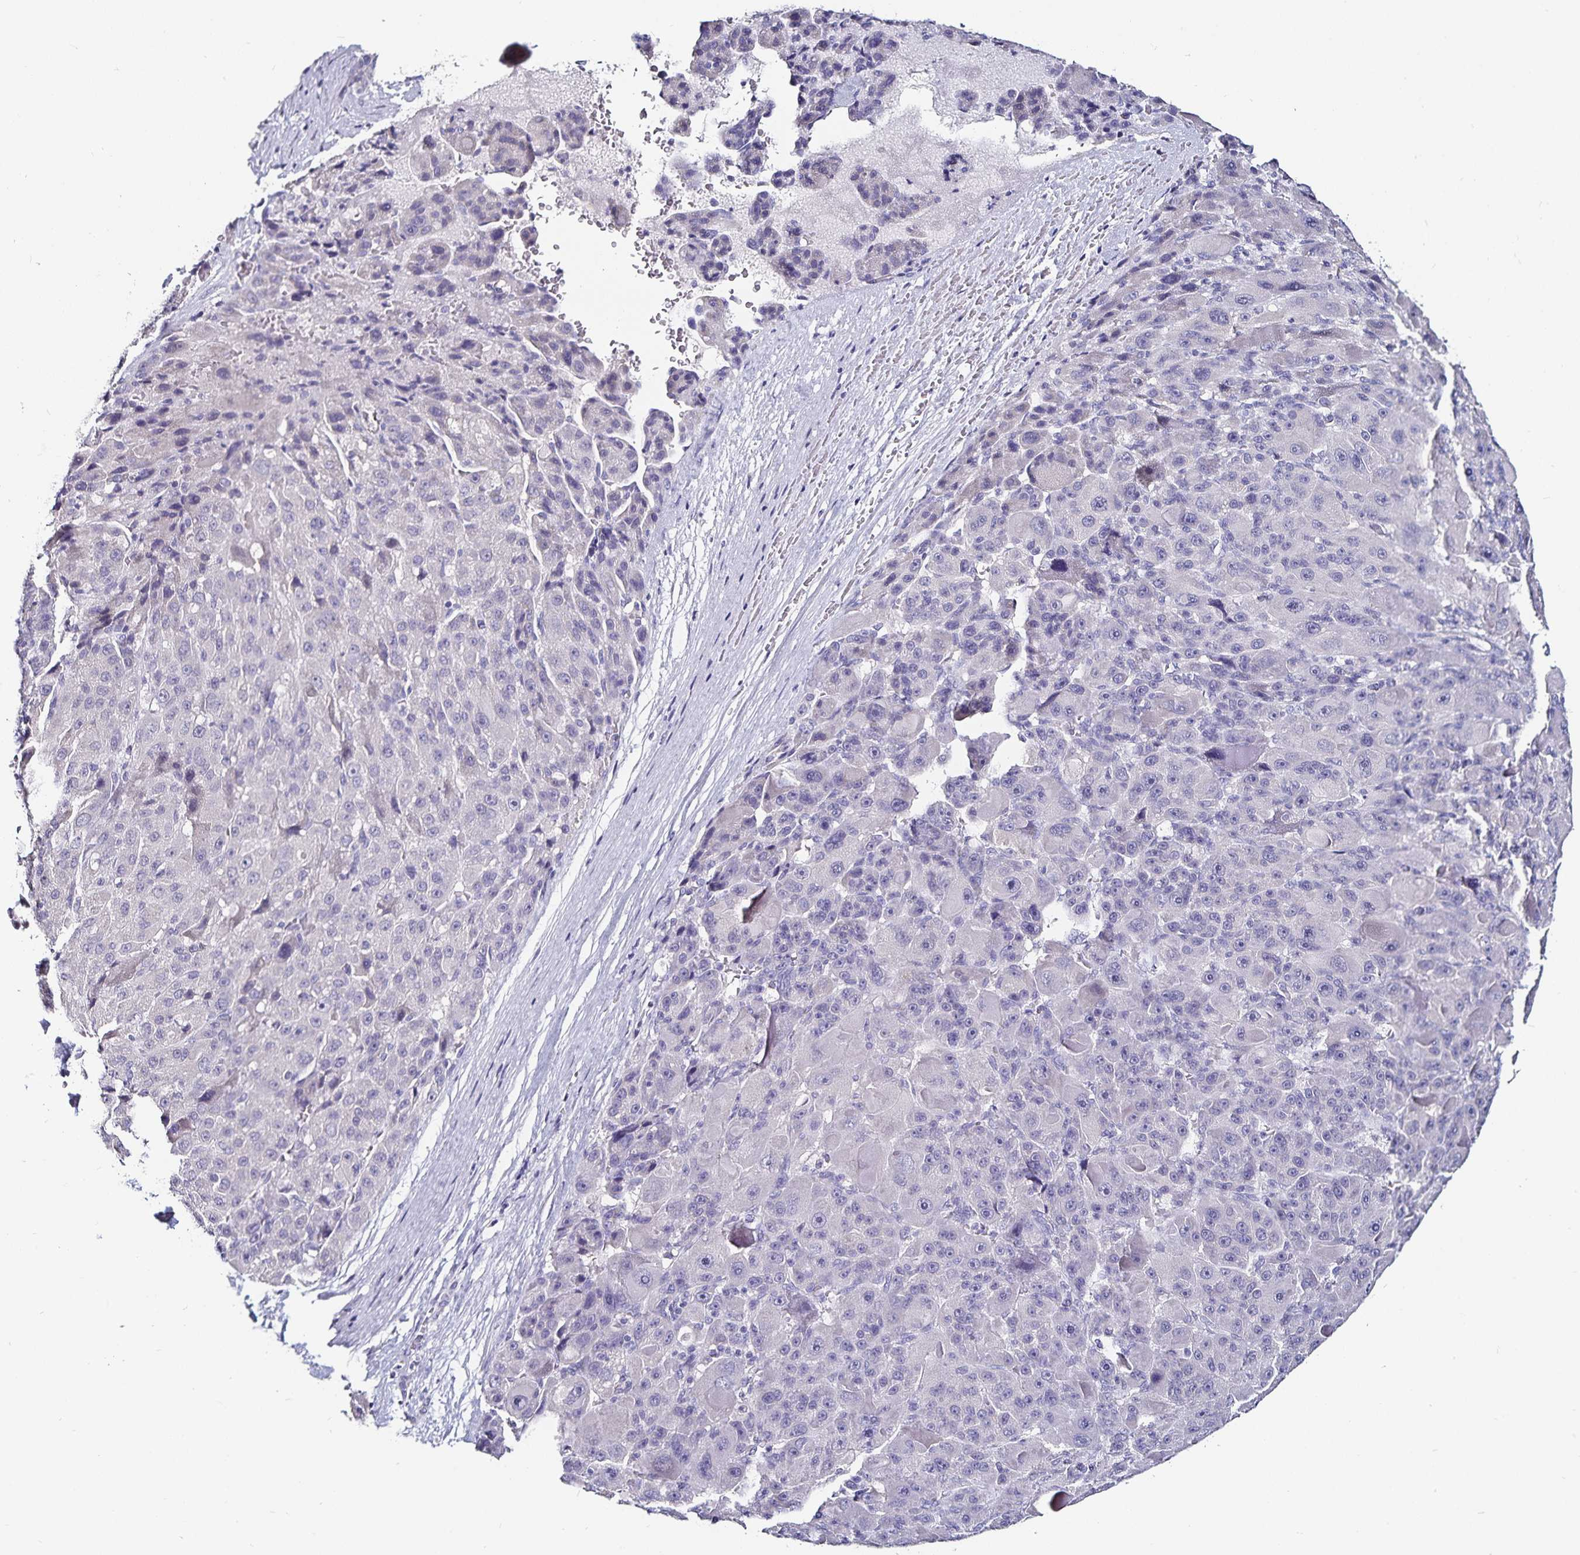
{"staining": {"intensity": "negative", "quantity": "none", "location": "none"}, "tissue": "liver cancer", "cell_type": "Tumor cells", "image_type": "cancer", "snomed": [{"axis": "morphology", "description": "Carcinoma, Hepatocellular, NOS"}, {"axis": "topography", "description": "Liver"}], "caption": "The immunohistochemistry (IHC) photomicrograph has no significant staining in tumor cells of liver hepatocellular carcinoma tissue.", "gene": "TSPAN7", "patient": {"sex": "male", "age": 76}}